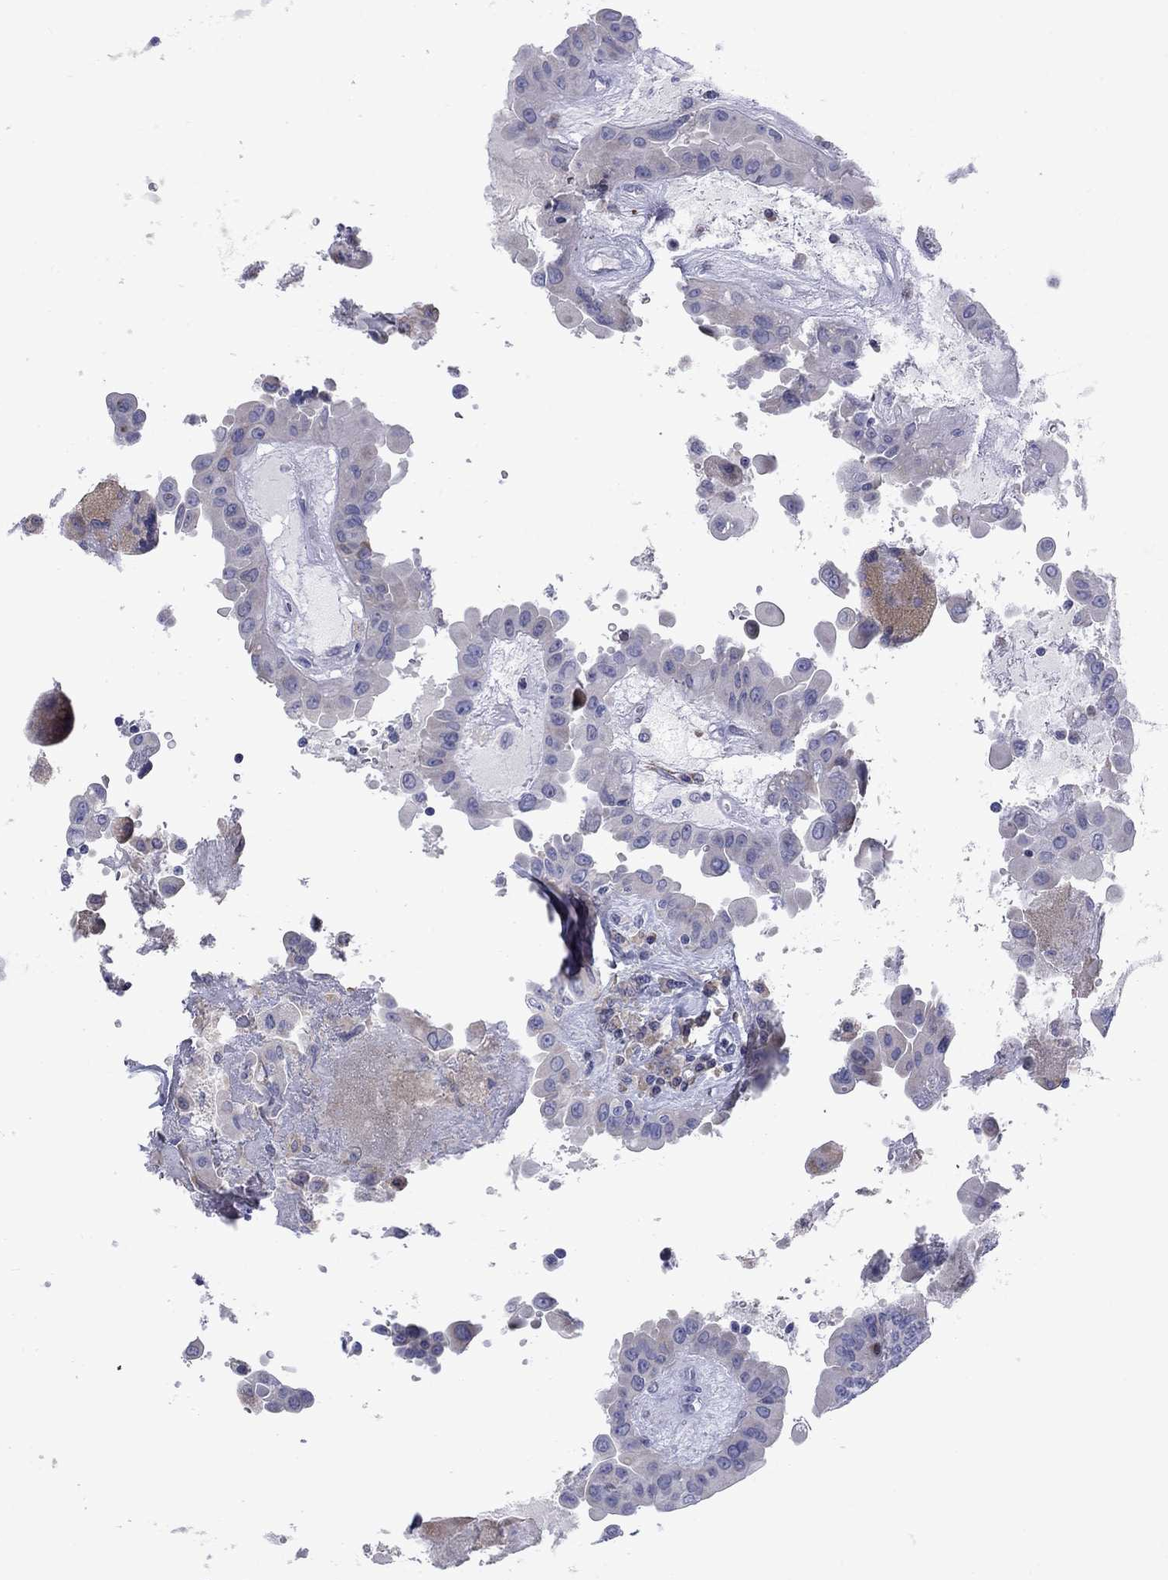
{"staining": {"intensity": "negative", "quantity": "none", "location": "none"}, "tissue": "thyroid cancer", "cell_type": "Tumor cells", "image_type": "cancer", "snomed": [{"axis": "morphology", "description": "Papillary adenocarcinoma, NOS"}, {"axis": "topography", "description": "Thyroid gland"}], "caption": "This image is of thyroid cancer (papillary adenocarcinoma) stained with immunohistochemistry (IHC) to label a protein in brown with the nuclei are counter-stained blue. There is no staining in tumor cells. (DAB (3,3'-diaminobenzidine) immunohistochemistry visualized using brightfield microscopy, high magnification).", "gene": "TMPRSS11A", "patient": {"sex": "female", "age": 37}}